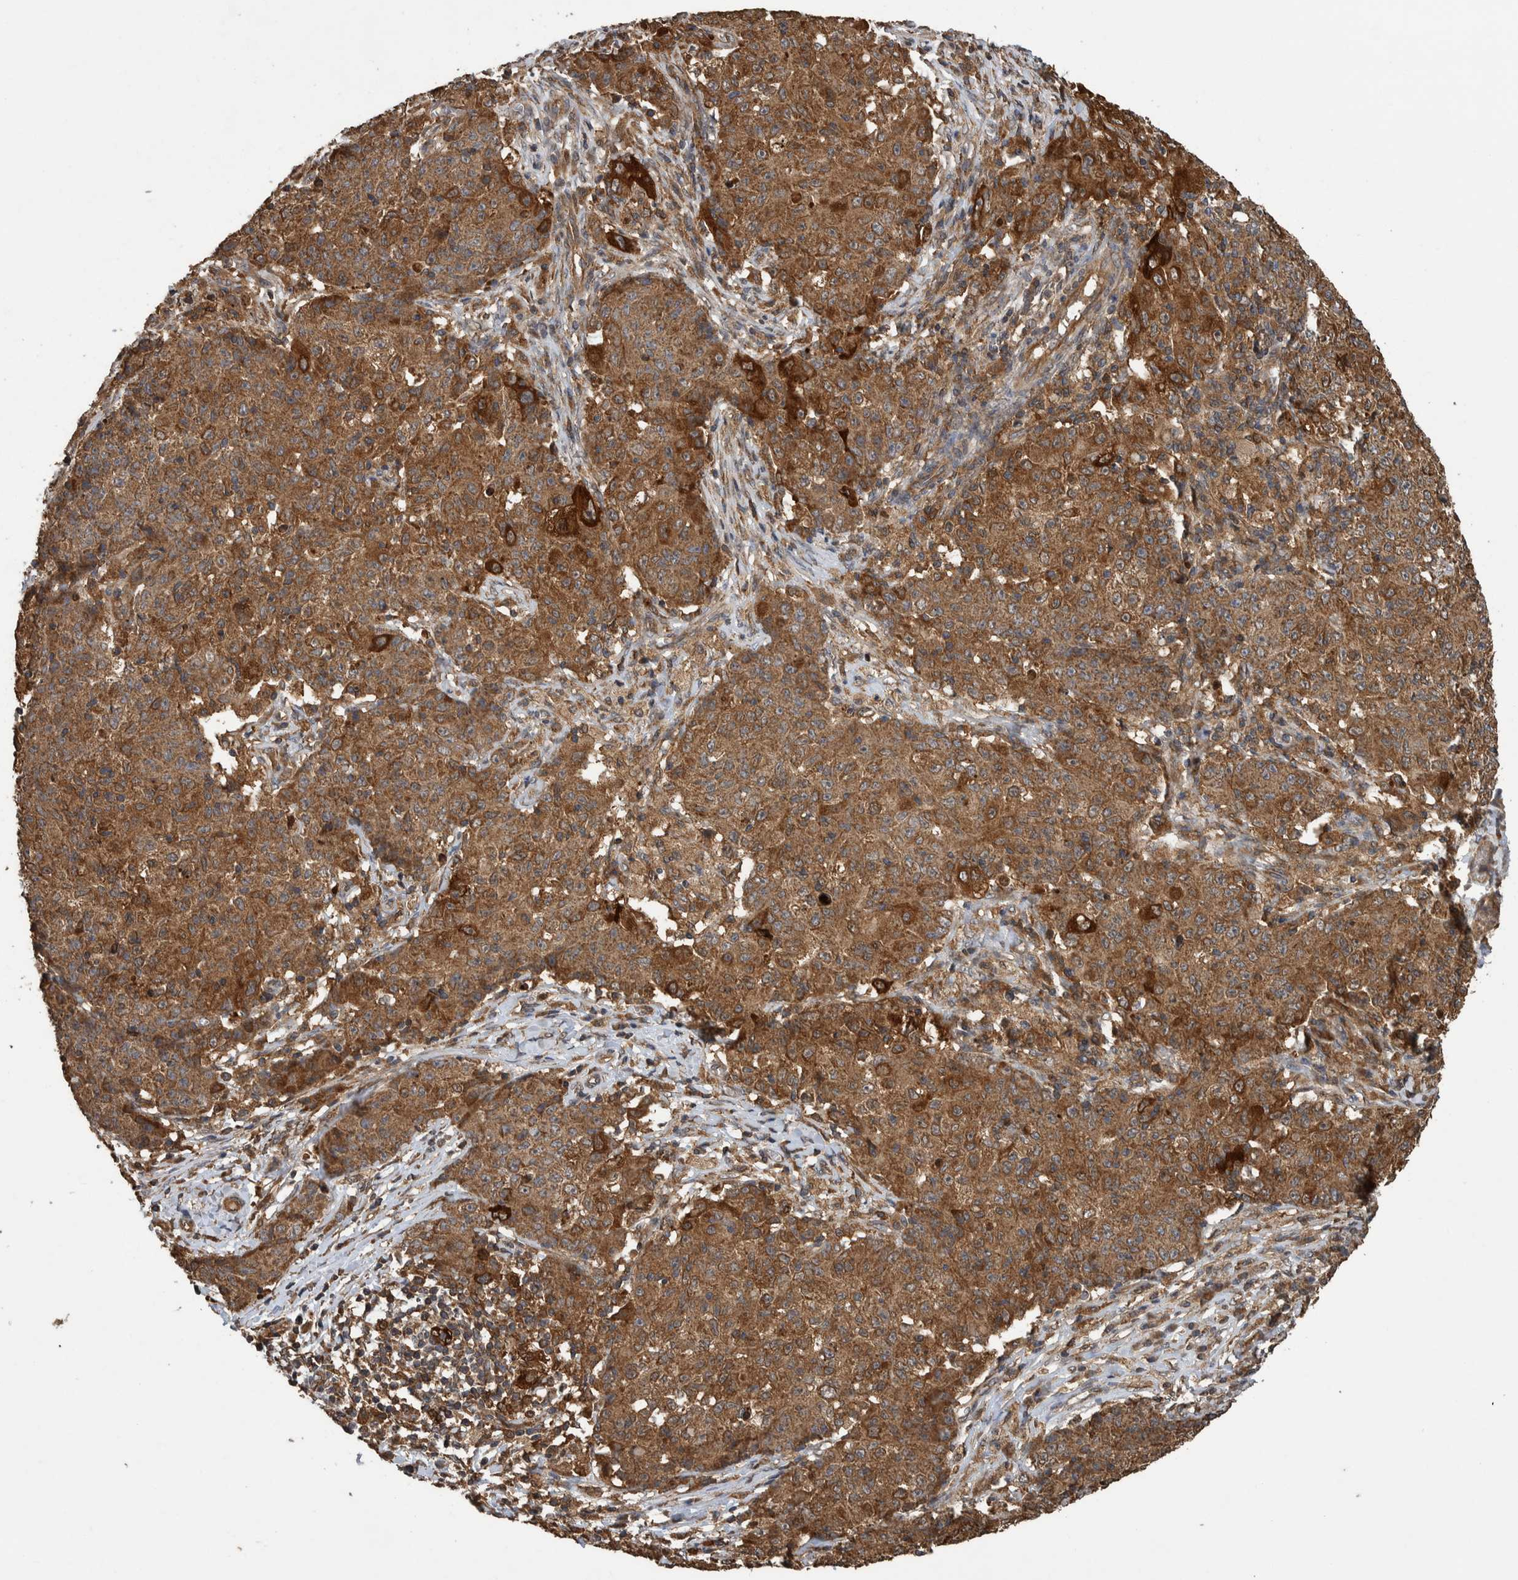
{"staining": {"intensity": "strong", "quantity": ">75%", "location": "cytoplasmic/membranous"}, "tissue": "ovarian cancer", "cell_type": "Tumor cells", "image_type": "cancer", "snomed": [{"axis": "morphology", "description": "Carcinoma, endometroid"}, {"axis": "topography", "description": "Ovary"}], "caption": "Protein analysis of ovarian cancer tissue shows strong cytoplasmic/membranous staining in approximately >75% of tumor cells.", "gene": "TRIM16", "patient": {"sex": "female", "age": 42}}